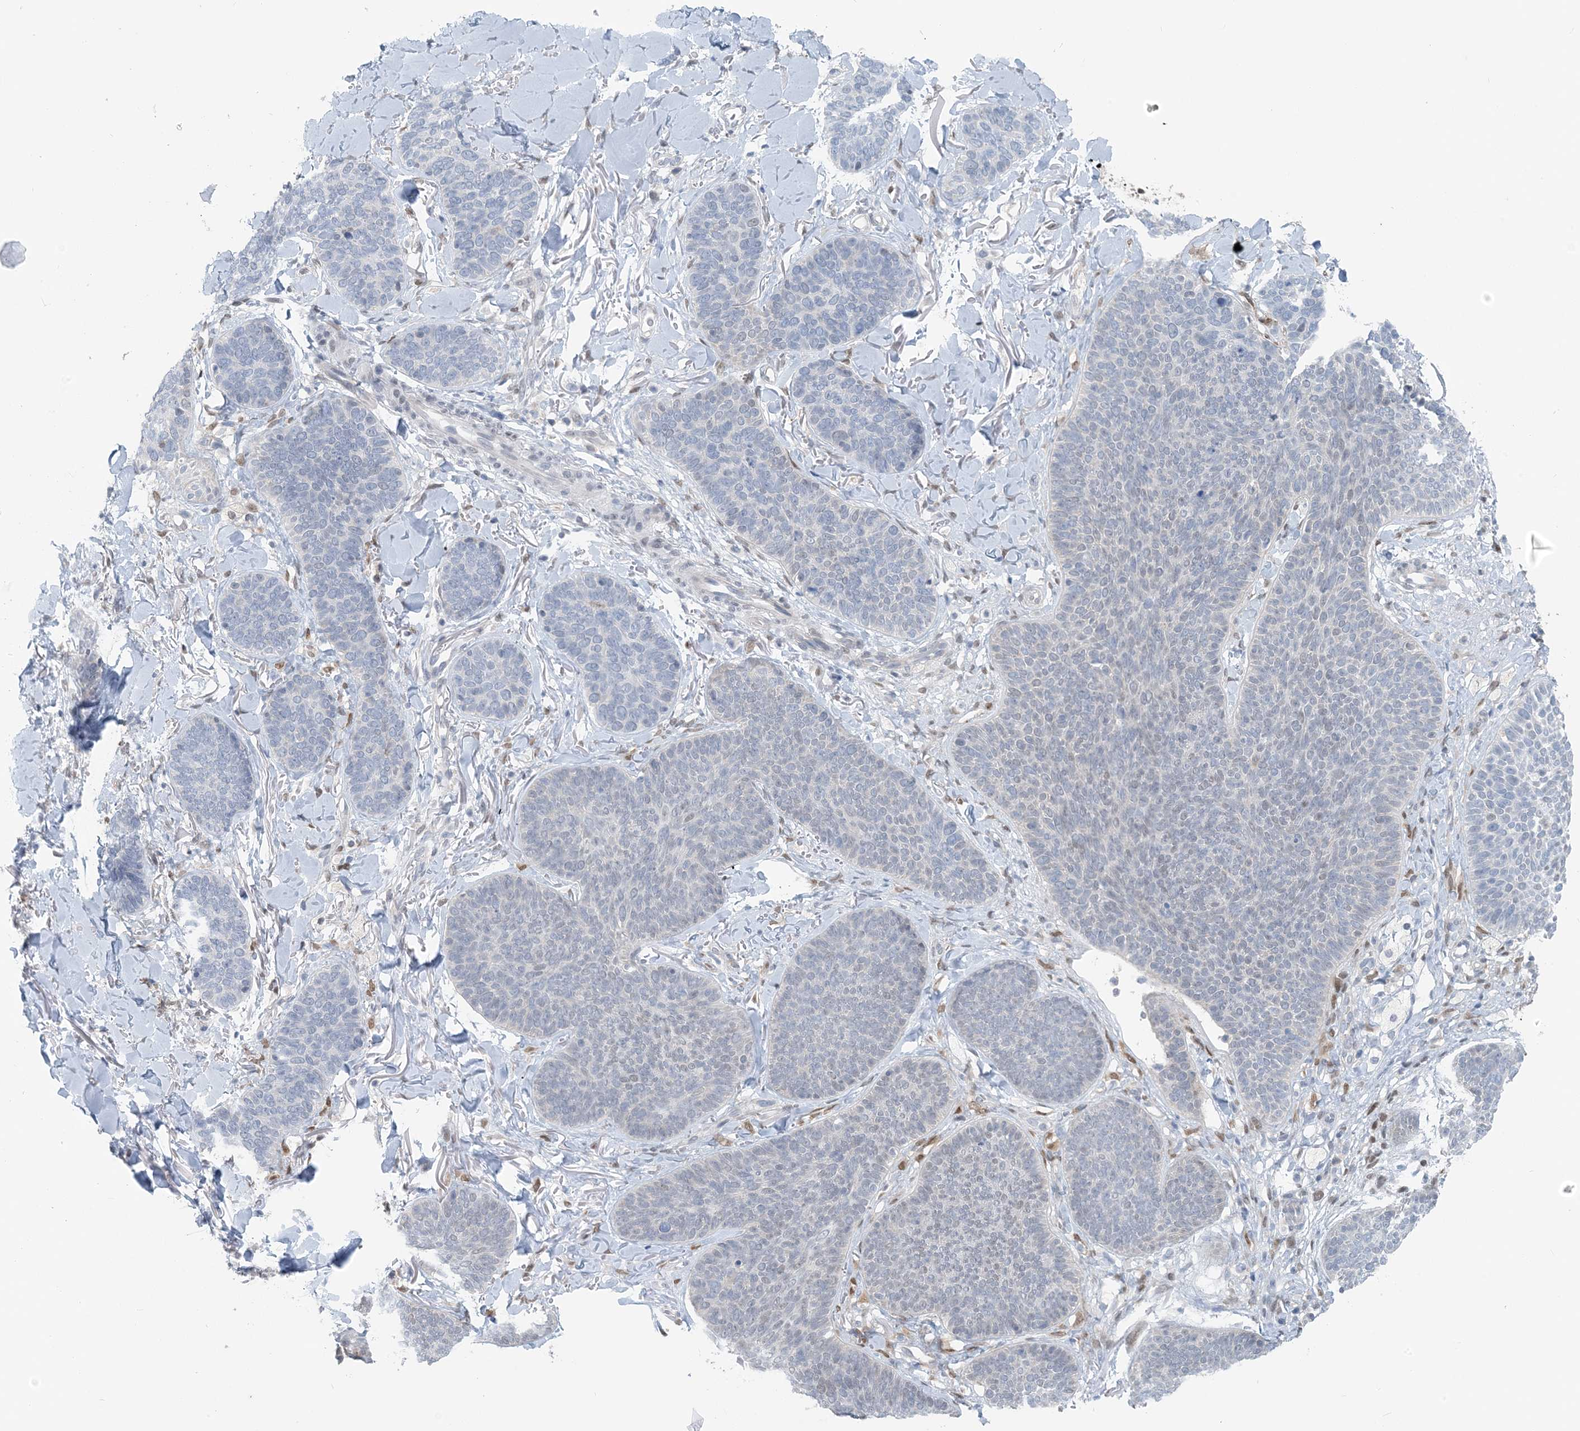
{"staining": {"intensity": "weak", "quantity": "<25%", "location": "nuclear"}, "tissue": "skin cancer", "cell_type": "Tumor cells", "image_type": "cancer", "snomed": [{"axis": "morphology", "description": "Basal cell carcinoma"}, {"axis": "topography", "description": "Skin"}], "caption": "A high-resolution micrograph shows immunohistochemistry (IHC) staining of skin cancer, which displays no significant expression in tumor cells. (DAB (3,3'-diaminobenzidine) IHC, high magnification).", "gene": "ZC3H12A", "patient": {"sex": "male", "age": 85}}